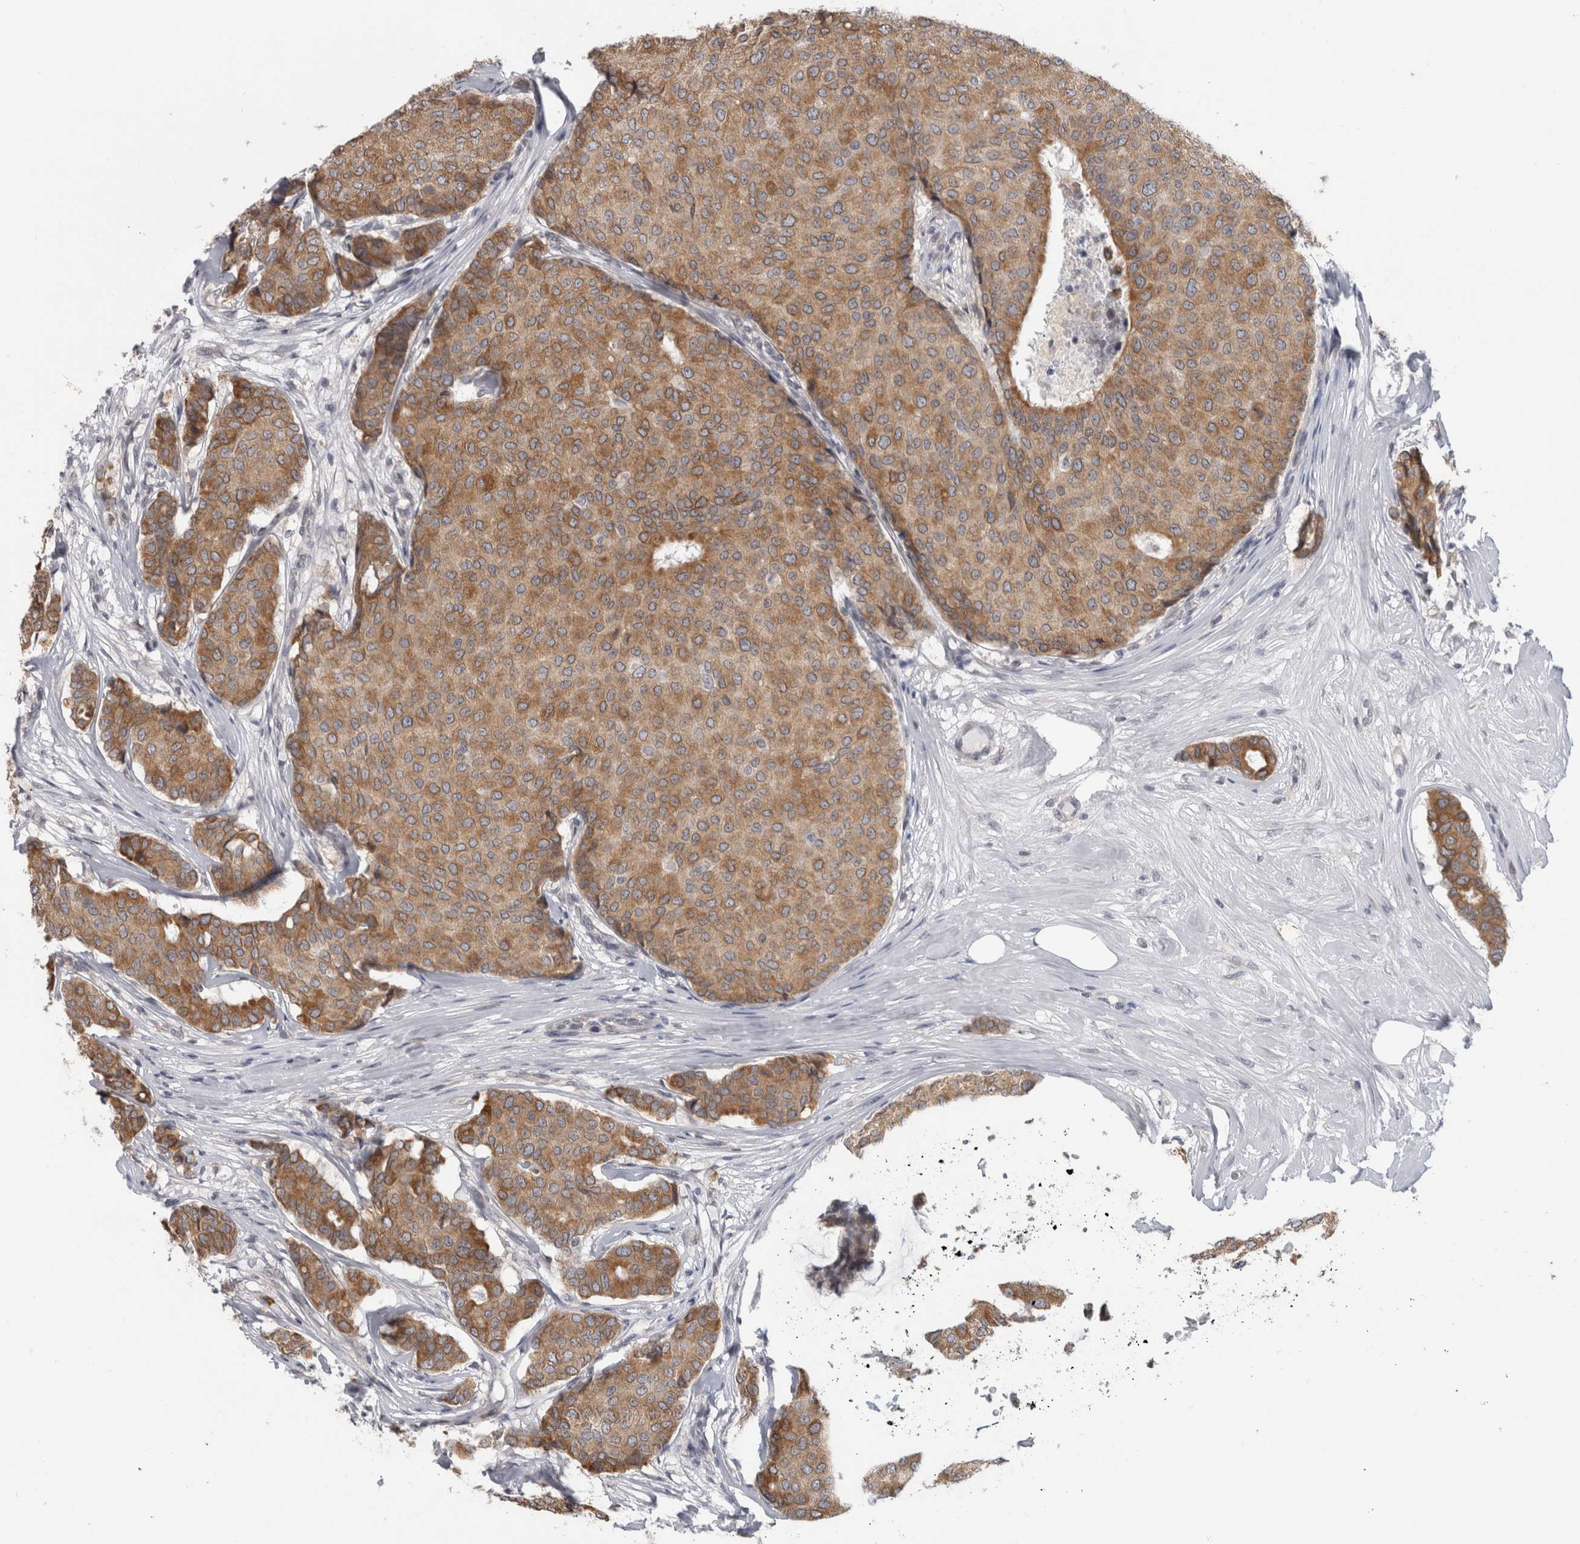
{"staining": {"intensity": "moderate", "quantity": ">75%", "location": "cytoplasmic/membranous"}, "tissue": "breast cancer", "cell_type": "Tumor cells", "image_type": "cancer", "snomed": [{"axis": "morphology", "description": "Duct carcinoma"}, {"axis": "topography", "description": "Breast"}], "caption": "IHC of infiltrating ductal carcinoma (breast) shows medium levels of moderate cytoplasmic/membranous expression in approximately >75% of tumor cells. (Brightfield microscopy of DAB IHC at high magnification).", "gene": "TMEM242", "patient": {"sex": "female", "age": 75}}